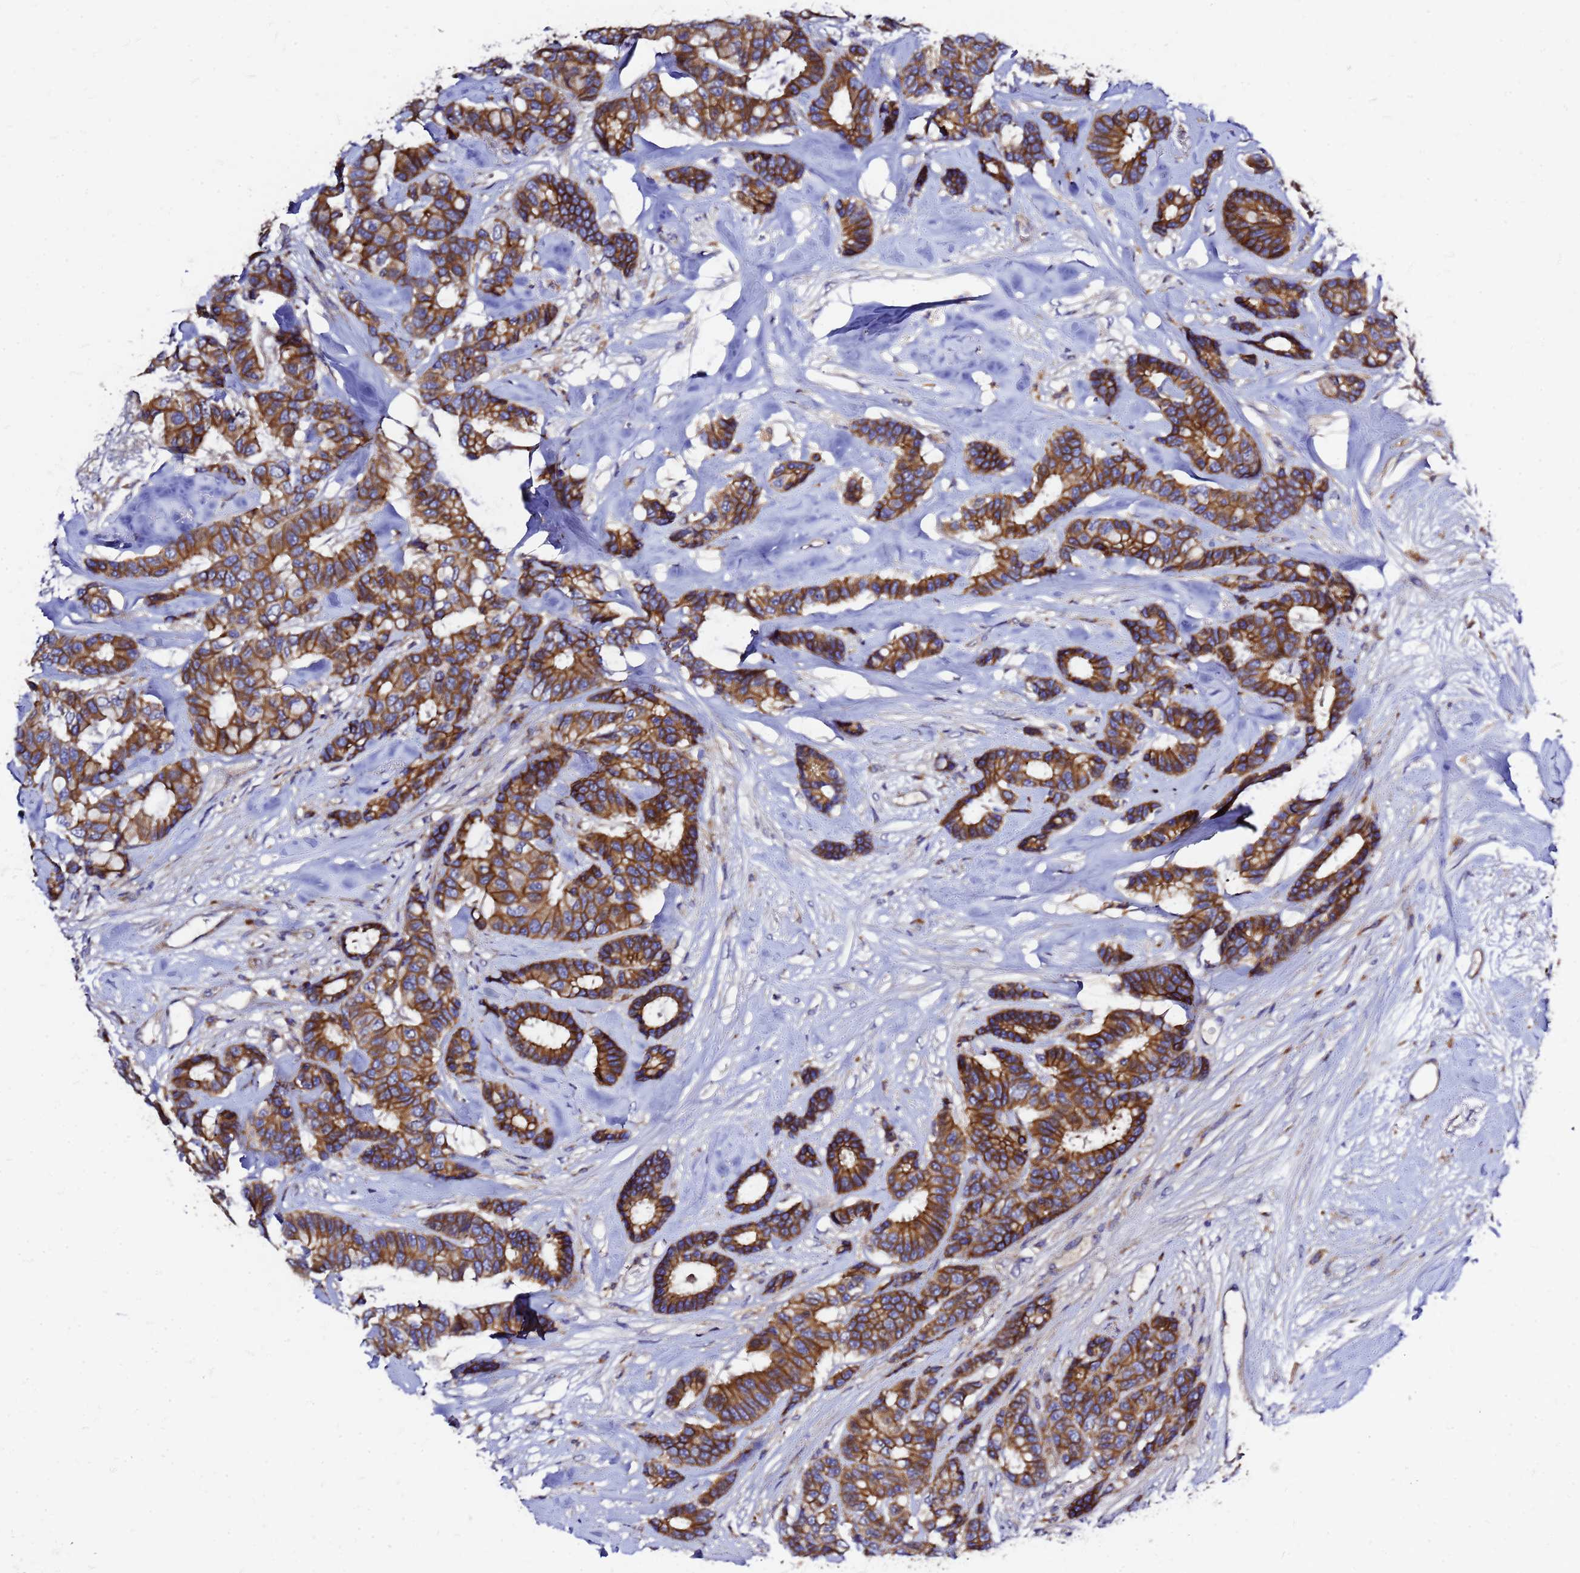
{"staining": {"intensity": "moderate", "quantity": ">75%", "location": "cytoplasmic/membranous"}, "tissue": "breast cancer", "cell_type": "Tumor cells", "image_type": "cancer", "snomed": [{"axis": "morphology", "description": "Duct carcinoma"}, {"axis": "topography", "description": "Breast"}], "caption": "Breast invasive ductal carcinoma tissue exhibits moderate cytoplasmic/membranous positivity in about >75% of tumor cells, visualized by immunohistochemistry.", "gene": "FBXW5", "patient": {"sex": "female", "age": 87}}